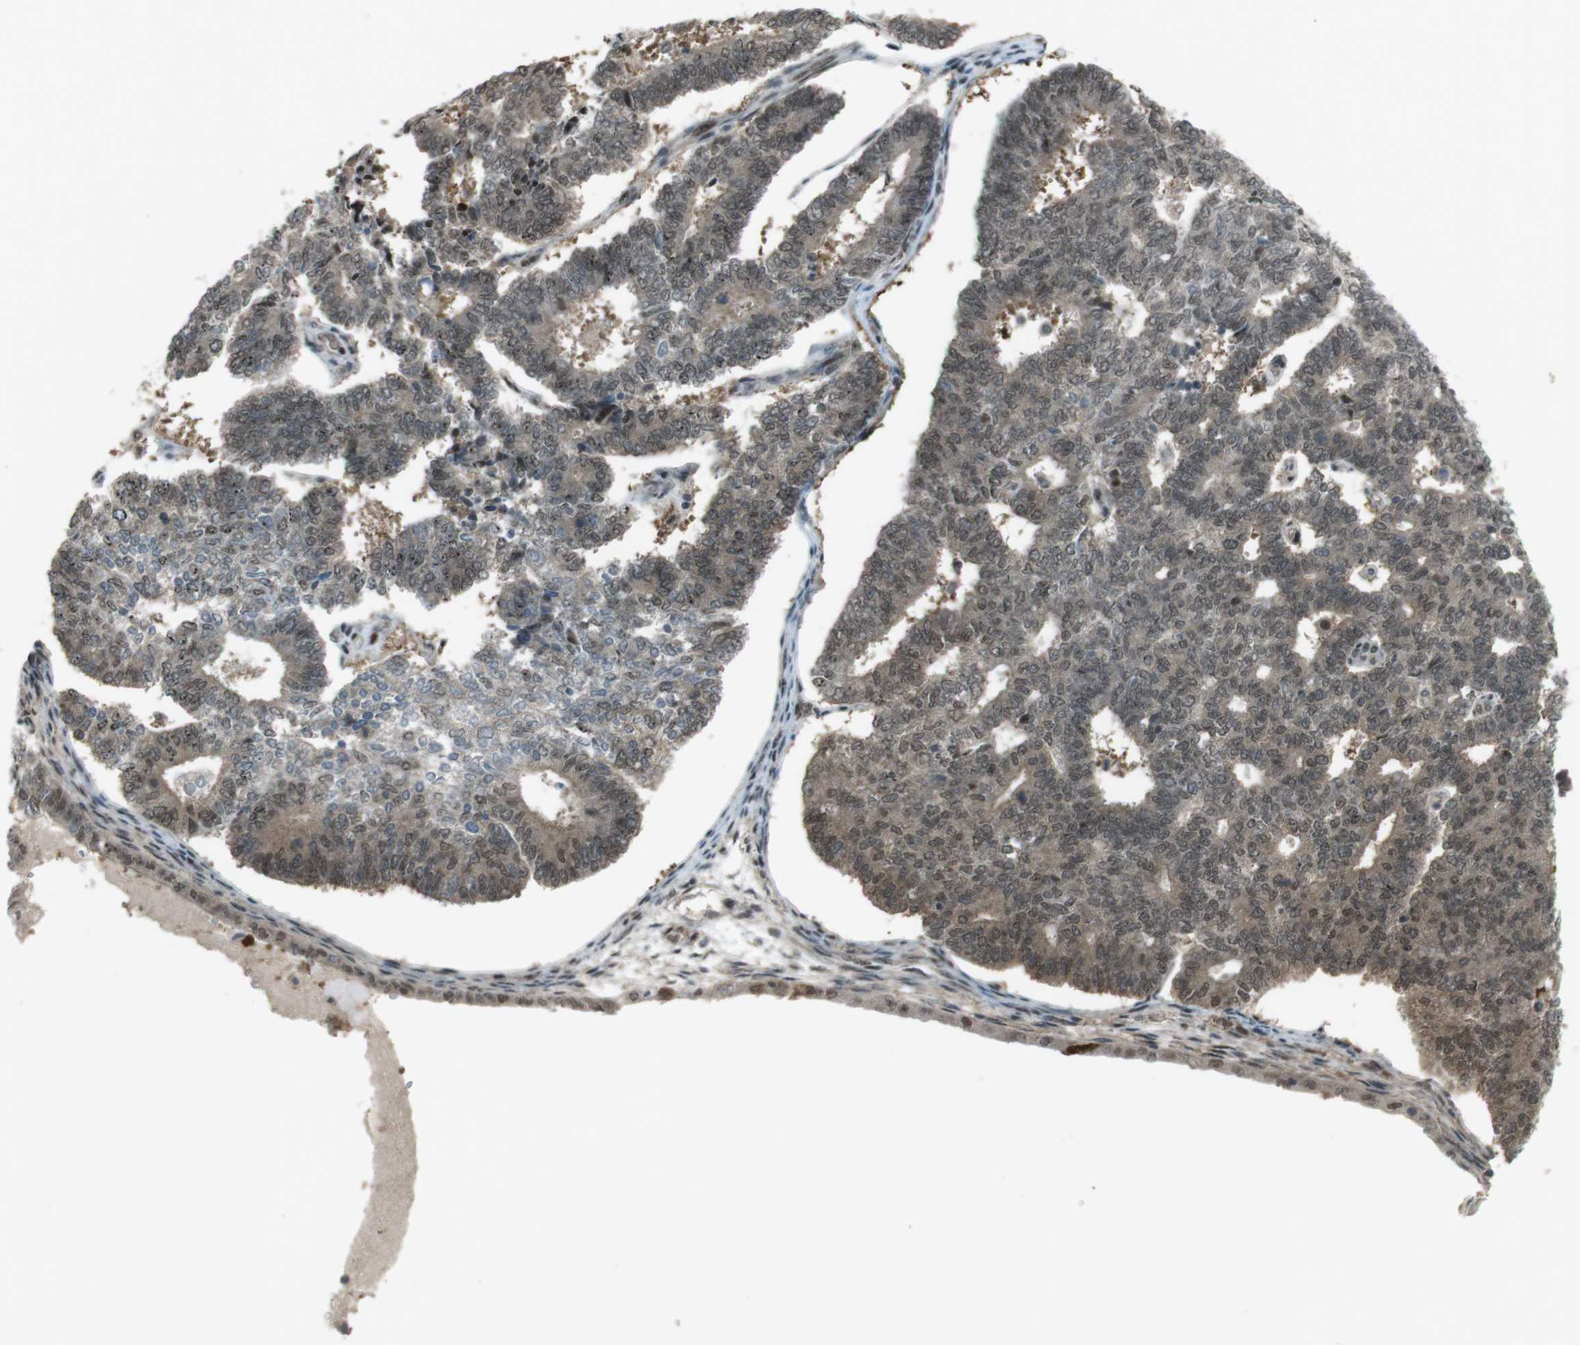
{"staining": {"intensity": "weak", "quantity": ">75%", "location": "cytoplasmic/membranous,nuclear"}, "tissue": "endometrial cancer", "cell_type": "Tumor cells", "image_type": "cancer", "snomed": [{"axis": "morphology", "description": "Adenocarcinoma, NOS"}, {"axis": "topography", "description": "Endometrium"}], "caption": "The histopathology image reveals staining of adenocarcinoma (endometrial), revealing weak cytoplasmic/membranous and nuclear protein staining (brown color) within tumor cells.", "gene": "SLITRK5", "patient": {"sex": "female", "age": 70}}